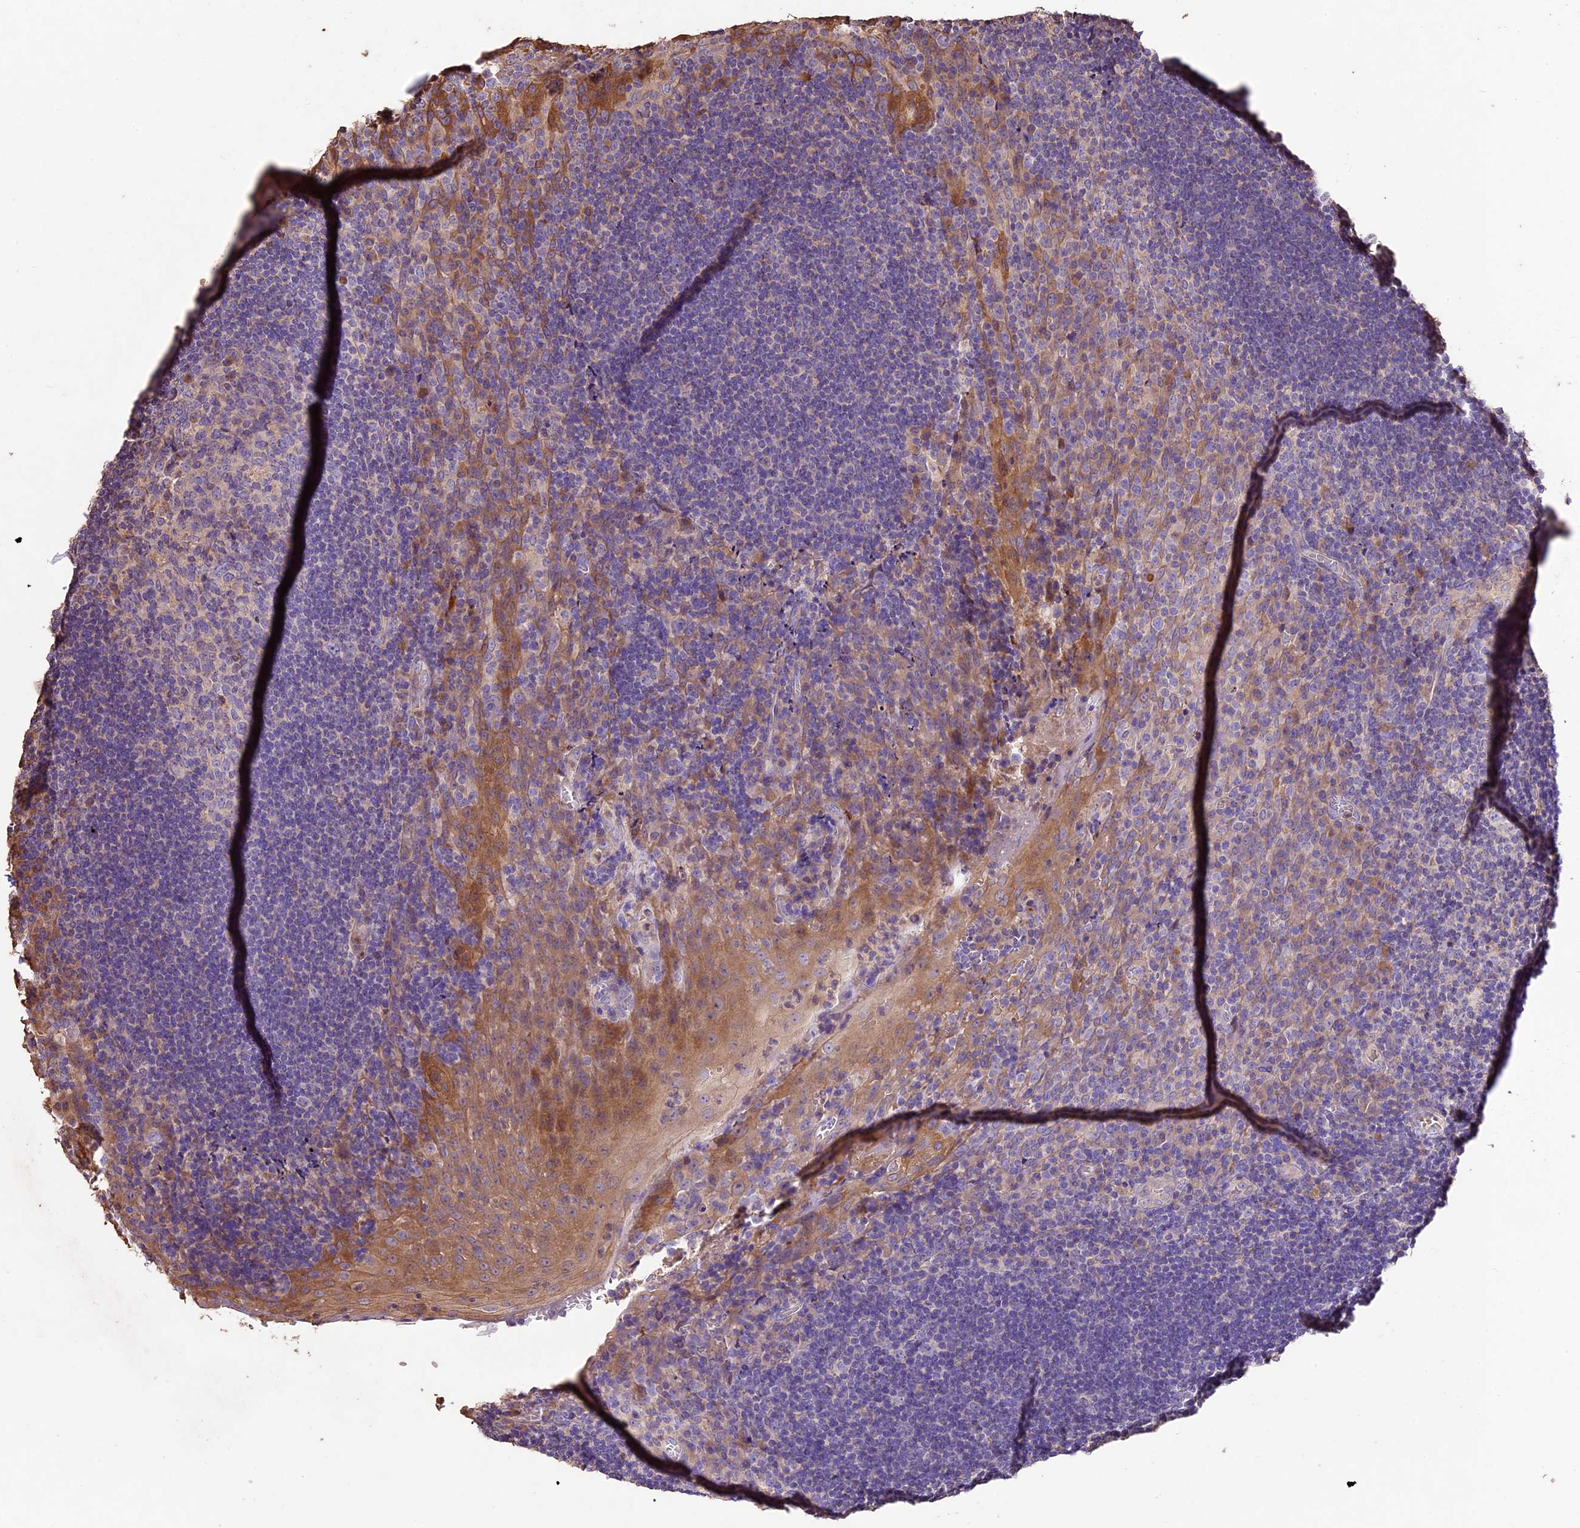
{"staining": {"intensity": "negative", "quantity": "none", "location": "none"}, "tissue": "tonsil", "cell_type": "Germinal center cells", "image_type": "normal", "snomed": [{"axis": "morphology", "description": "Normal tissue, NOS"}, {"axis": "topography", "description": "Tonsil"}], "caption": "Immunohistochemistry (IHC) image of normal tonsil: tonsil stained with DAB demonstrates no significant protein staining in germinal center cells. (DAB IHC visualized using brightfield microscopy, high magnification).", "gene": "CRLF1", "patient": {"sex": "male", "age": 17}}